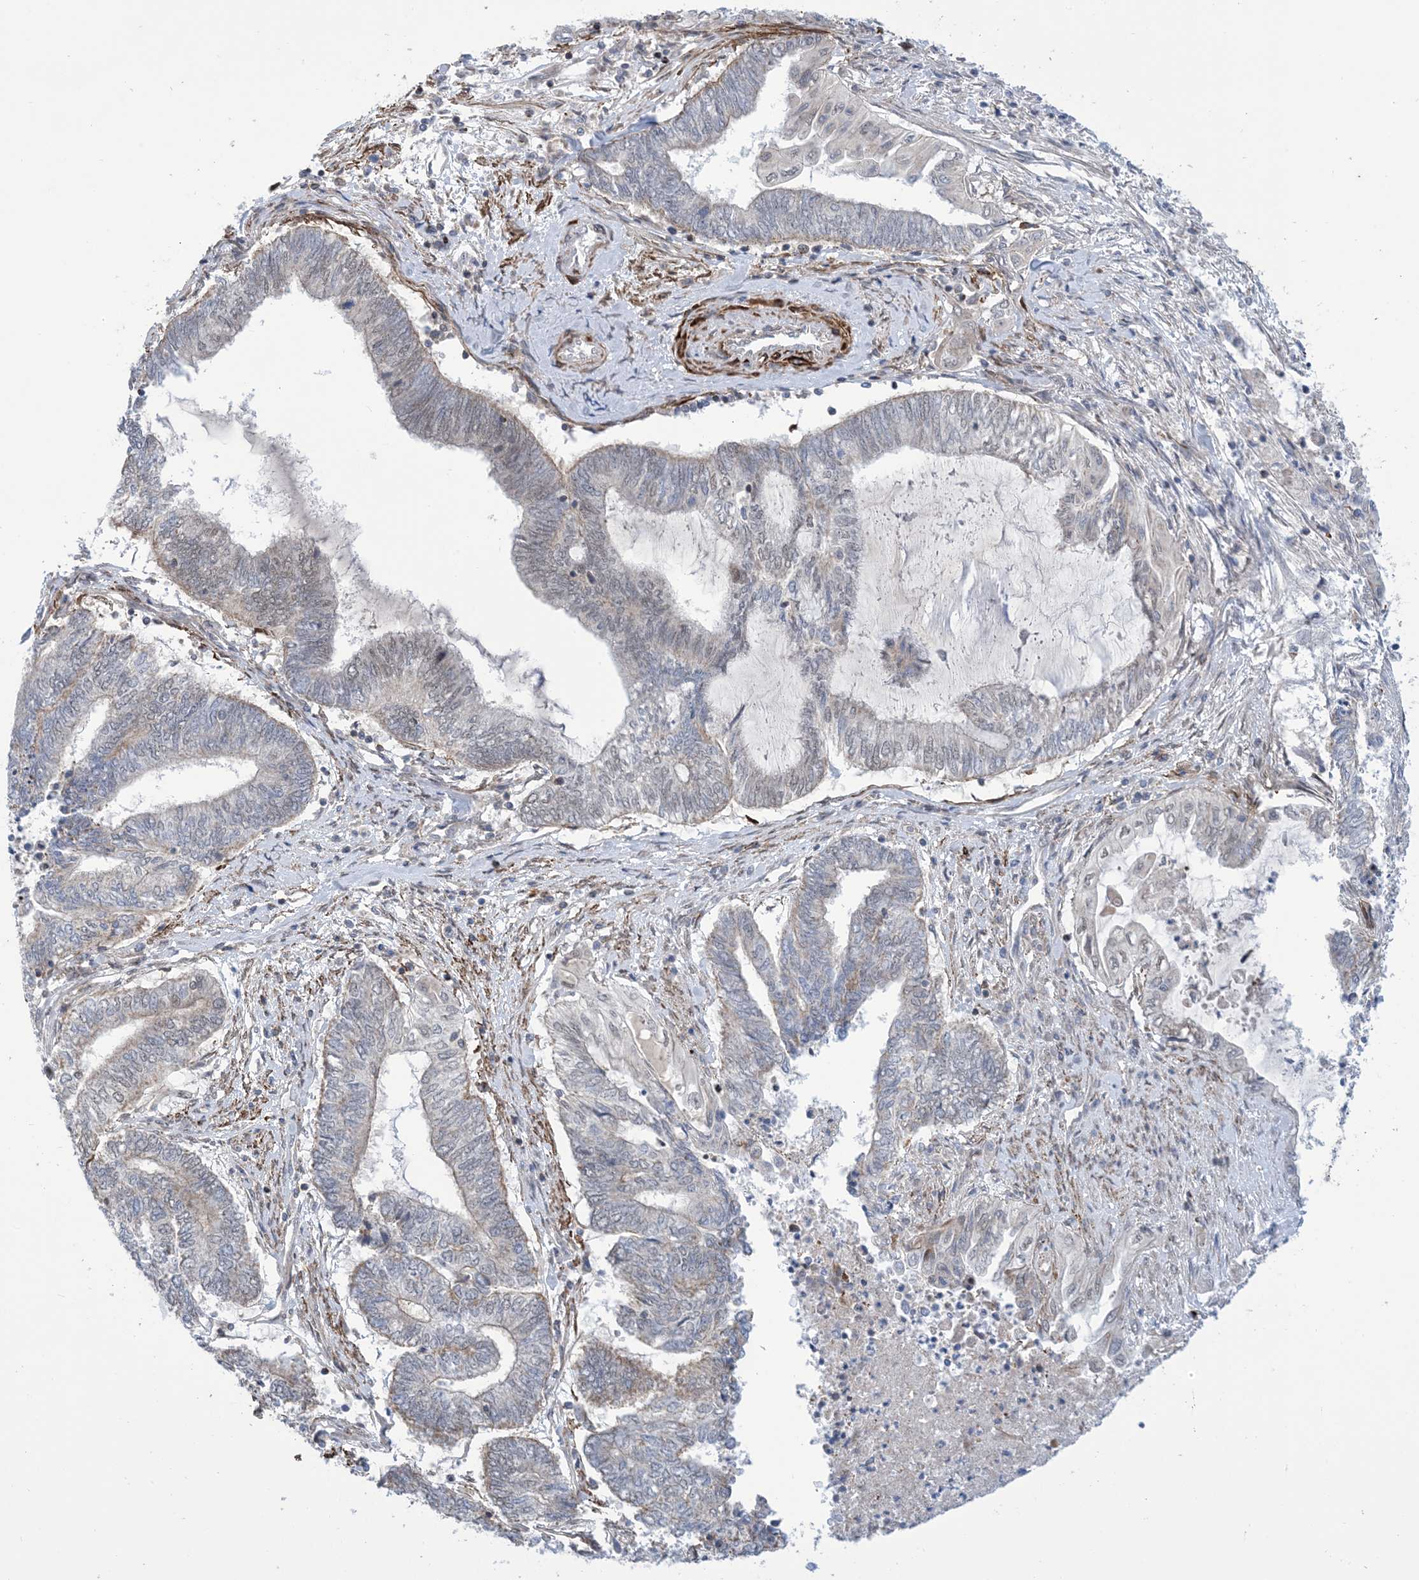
{"staining": {"intensity": "weak", "quantity": "<25%", "location": "cytoplasmic/membranous"}, "tissue": "endometrial cancer", "cell_type": "Tumor cells", "image_type": "cancer", "snomed": [{"axis": "morphology", "description": "Adenocarcinoma, NOS"}, {"axis": "topography", "description": "Uterus"}, {"axis": "topography", "description": "Endometrium"}], "caption": "Endometrial cancer stained for a protein using IHC exhibits no staining tumor cells.", "gene": "ZNF8", "patient": {"sex": "female", "age": 70}}